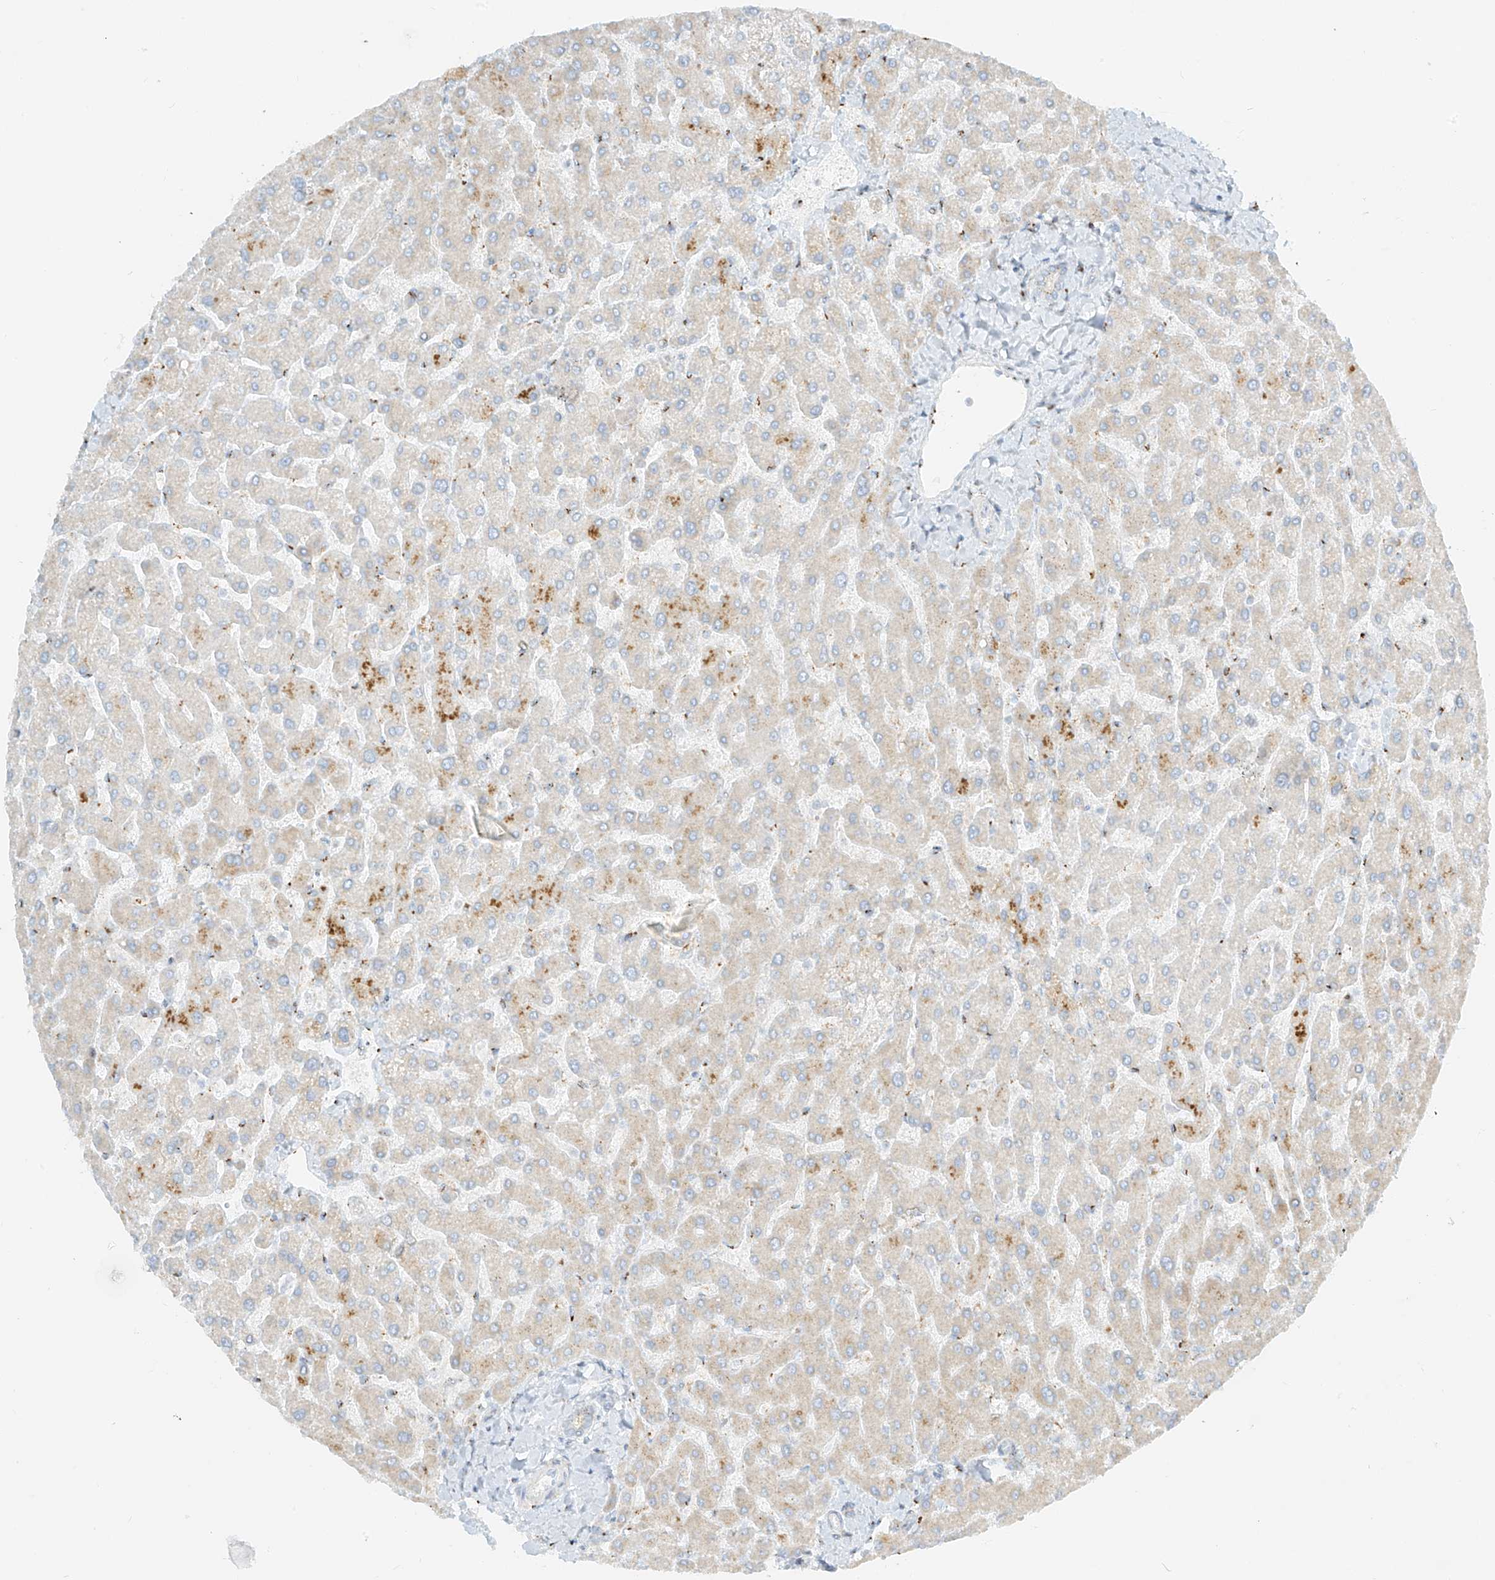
{"staining": {"intensity": "negative", "quantity": "none", "location": "none"}, "tissue": "liver", "cell_type": "Cholangiocytes", "image_type": "normal", "snomed": [{"axis": "morphology", "description": "Normal tissue, NOS"}, {"axis": "topography", "description": "Liver"}], "caption": "Immunohistochemistry (IHC) image of unremarkable human liver stained for a protein (brown), which reveals no positivity in cholangiocytes.", "gene": "TMEM87B", "patient": {"sex": "male", "age": 55}}